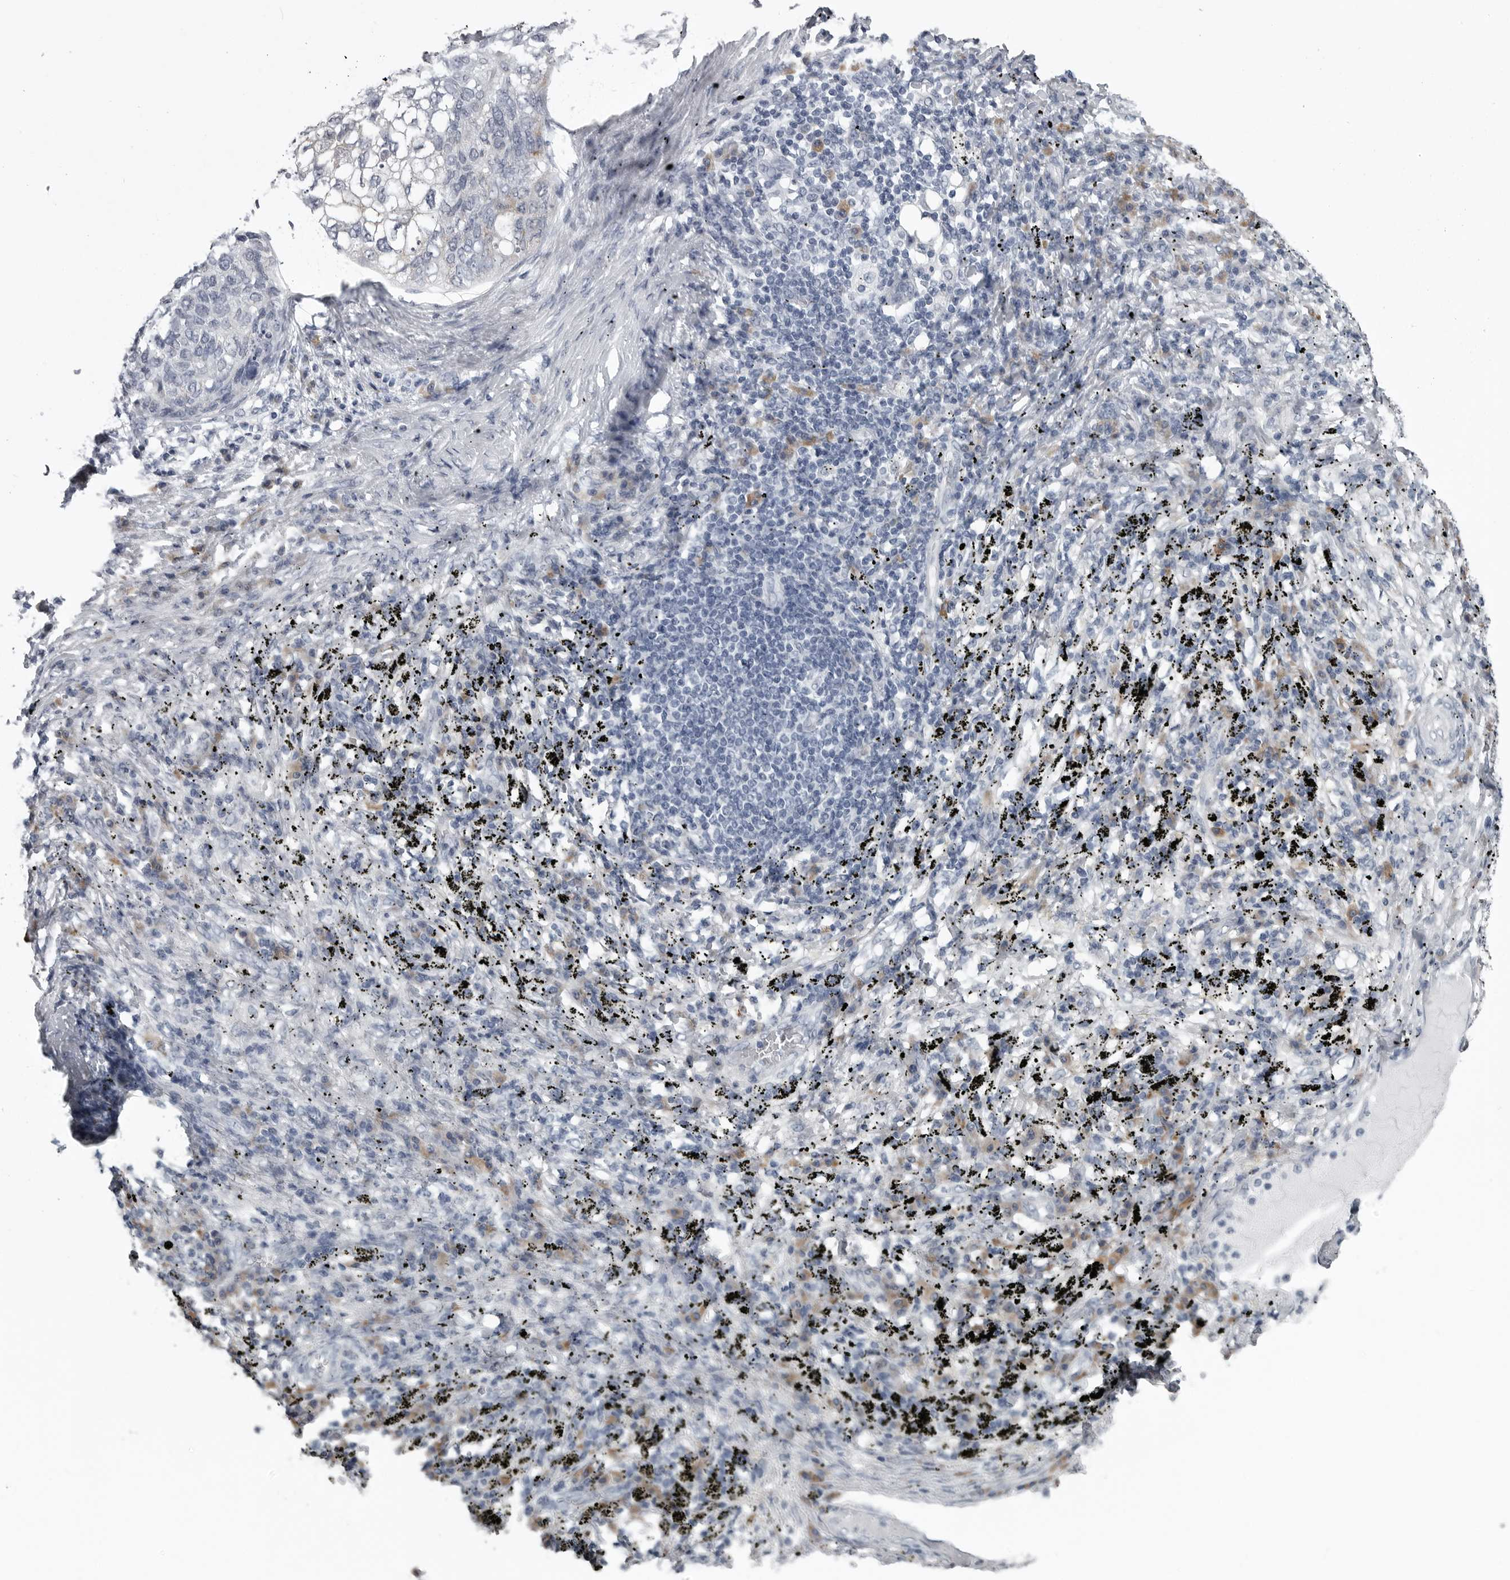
{"staining": {"intensity": "negative", "quantity": "none", "location": "none"}, "tissue": "lung cancer", "cell_type": "Tumor cells", "image_type": "cancer", "snomed": [{"axis": "morphology", "description": "Squamous cell carcinoma, NOS"}, {"axis": "topography", "description": "Lung"}], "caption": "High power microscopy micrograph of an immunohistochemistry (IHC) image of squamous cell carcinoma (lung), revealing no significant positivity in tumor cells.", "gene": "MYOC", "patient": {"sex": "female", "age": 63}}